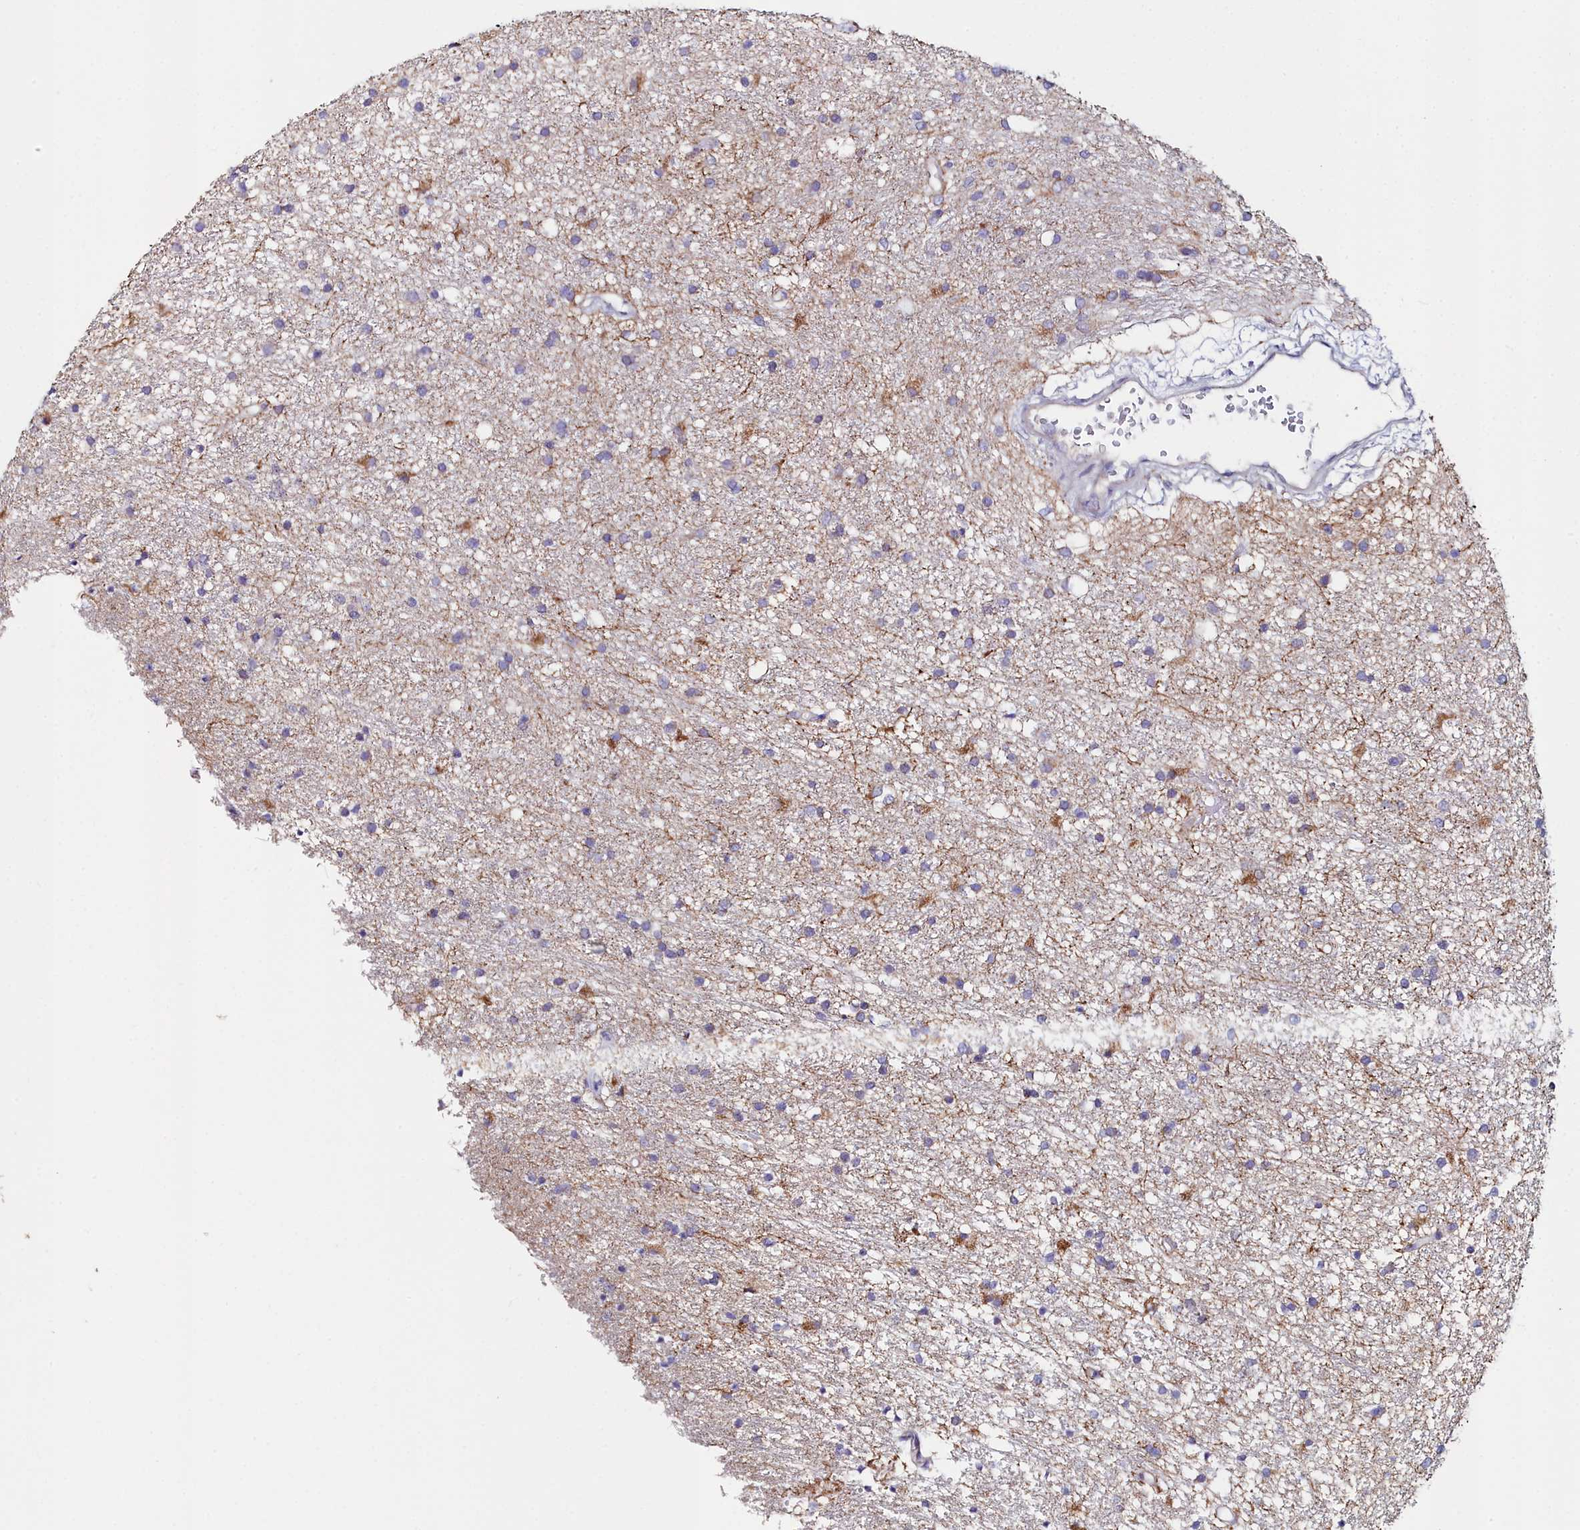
{"staining": {"intensity": "moderate", "quantity": "<25%", "location": "cytoplasmic/membranous"}, "tissue": "glioma", "cell_type": "Tumor cells", "image_type": "cancer", "snomed": [{"axis": "morphology", "description": "Glioma, malignant, High grade"}, {"axis": "topography", "description": "Brain"}], "caption": "High-grade glioma (malignant) was stained to show a protein in brown. There is low levels of moderate cytoplasmic/membranous positivity in approximately <25% of tumor cells. Ihc stains the protein in brown and the nuclei are stained blue.", "gene": "SLC49A3", "patient": {"sex": "male", "age": 77}}